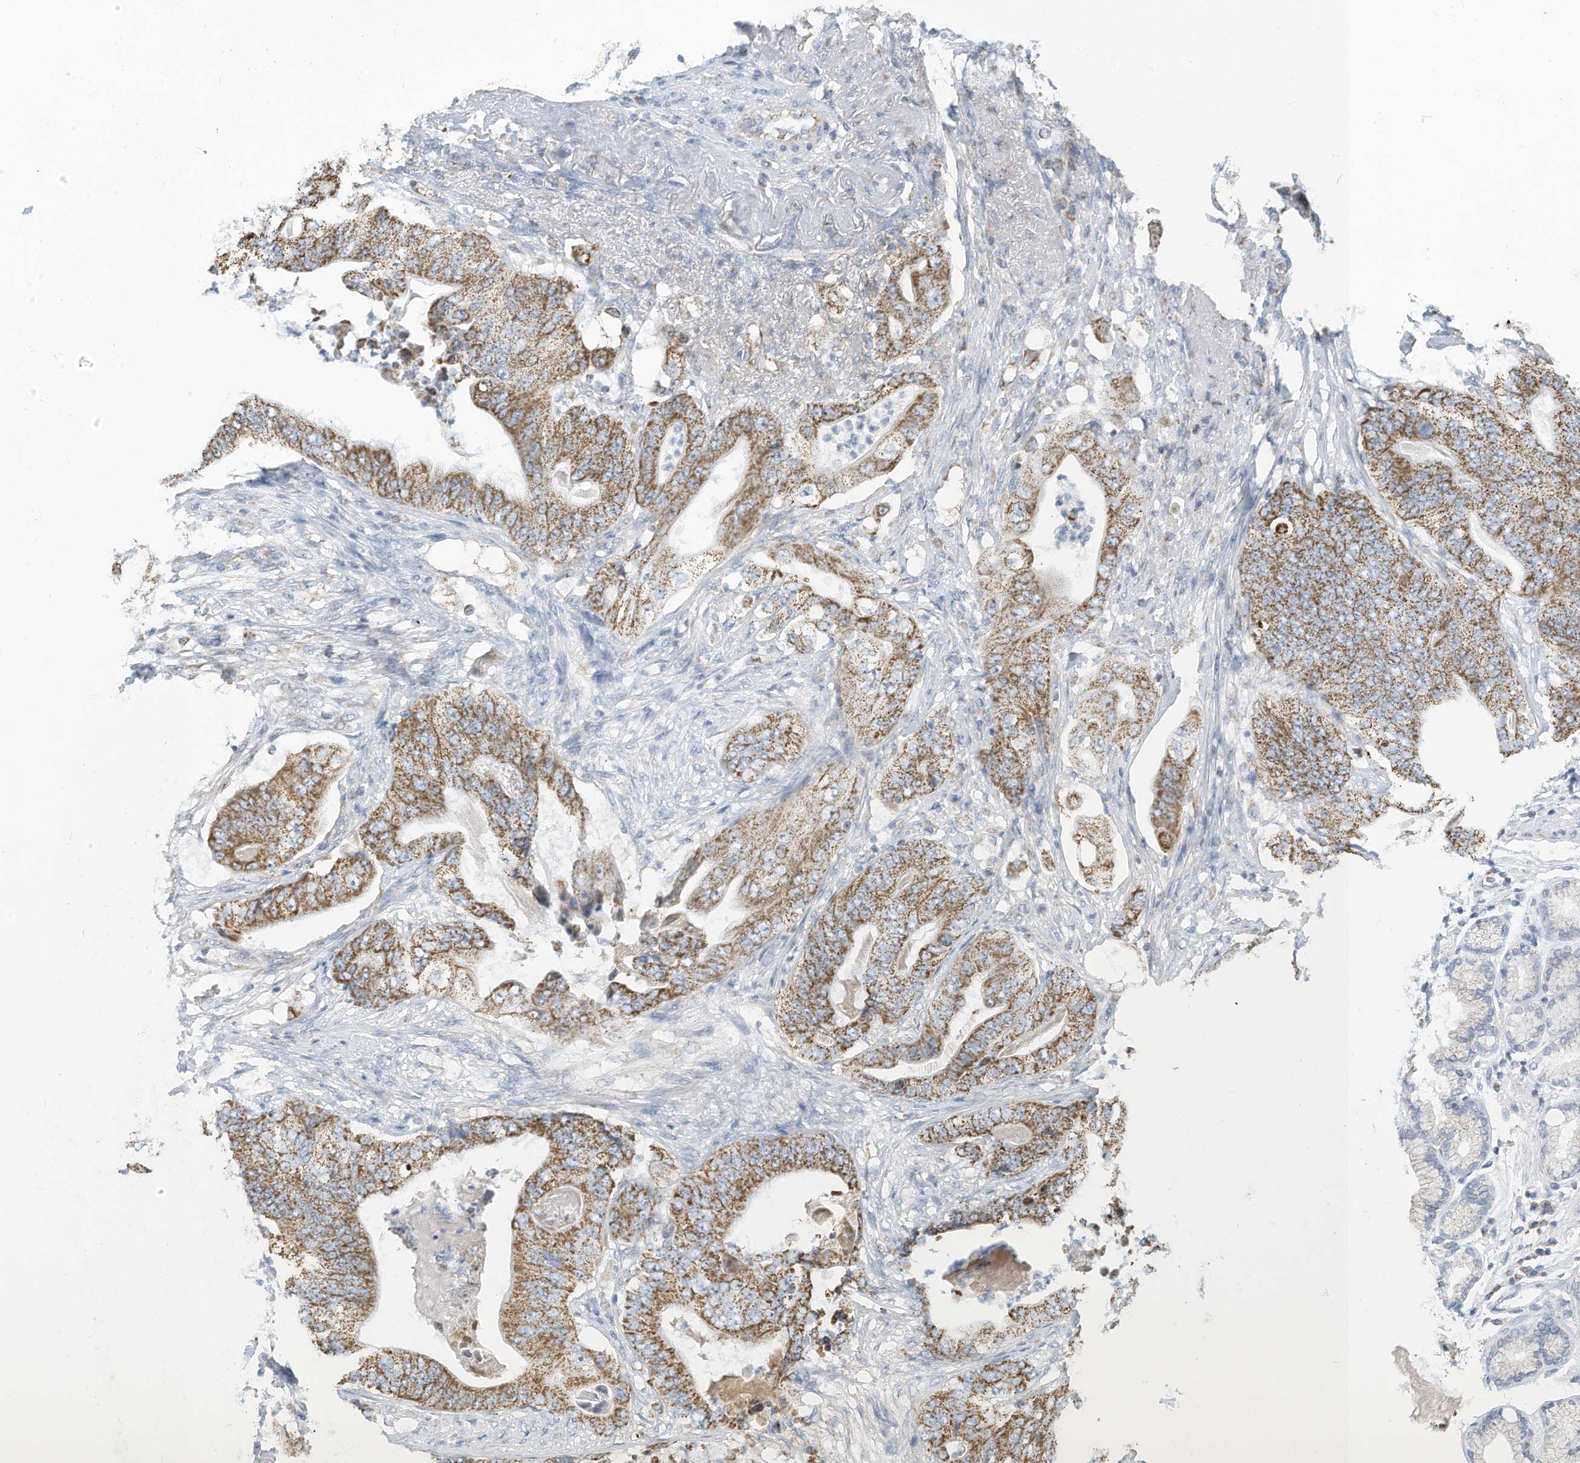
{"staining": {"intensity": "moderate", "quantity": ">75%", "location": "cytoplasmic/membranous"}, "tissue": "stomach cancer", "cell_type": "Tumor cells", "image_type": "cancer", "snomed": [{"axis": "morphology", "description": "Adenocarcinoma, NOS"}, {"axis": "topography", "description": "Stomach"}], "caption": "The immunohistochemical stain labels moderate cytoplasmic/membranous expression in tumor cells of stomach cancer (adenocarcinoma) tissue.", "gene": "NLN", "patient": {"sex": "female", "age": 73}}